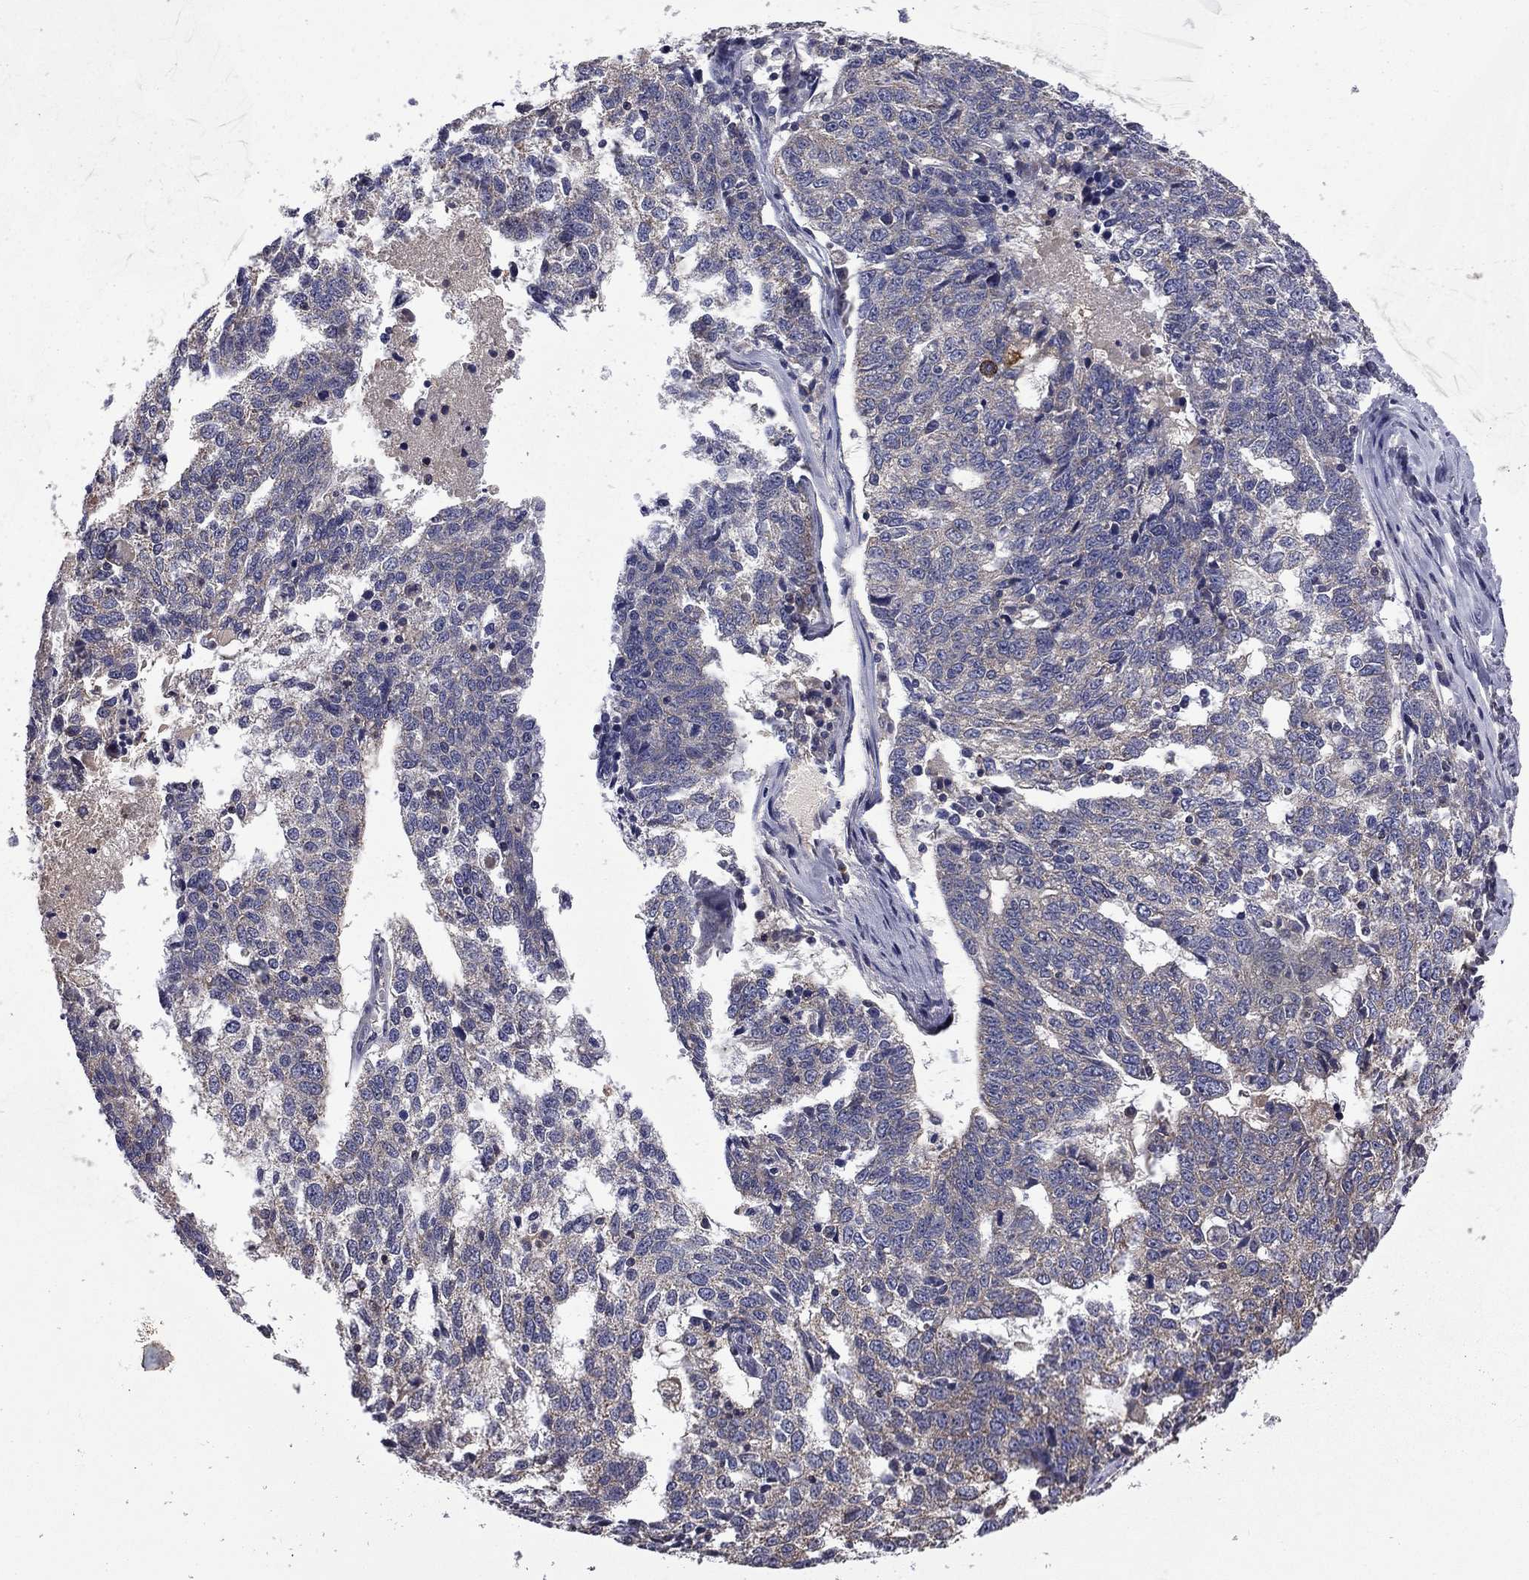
{"staining": {"intensity": "negative", "quantity": "none", "location": "none"}, "tissue": "ovarian cancer", "cell_type": "Tumor cells", "image_type": "cancer", "snomed": [{"axis": "morphology", "description": "Cystadenocarcinoma, serous, NOS"}, {"axis": "topography", "description": "Ovary"}], "caption": "Immunohistochemical staining of human serous cystadenocarcinoma (ovarian) shows no significant expression in tumor cells. The staining was performed using DAB (3,3'-diaminobenzidine) to visualize the protein expression in brown, while the nuclei were stained in blue with hematoxylin (Magnification: 20x).", "gene": "CEACAM7", "patient": {"sex": "female", "age": 71}}